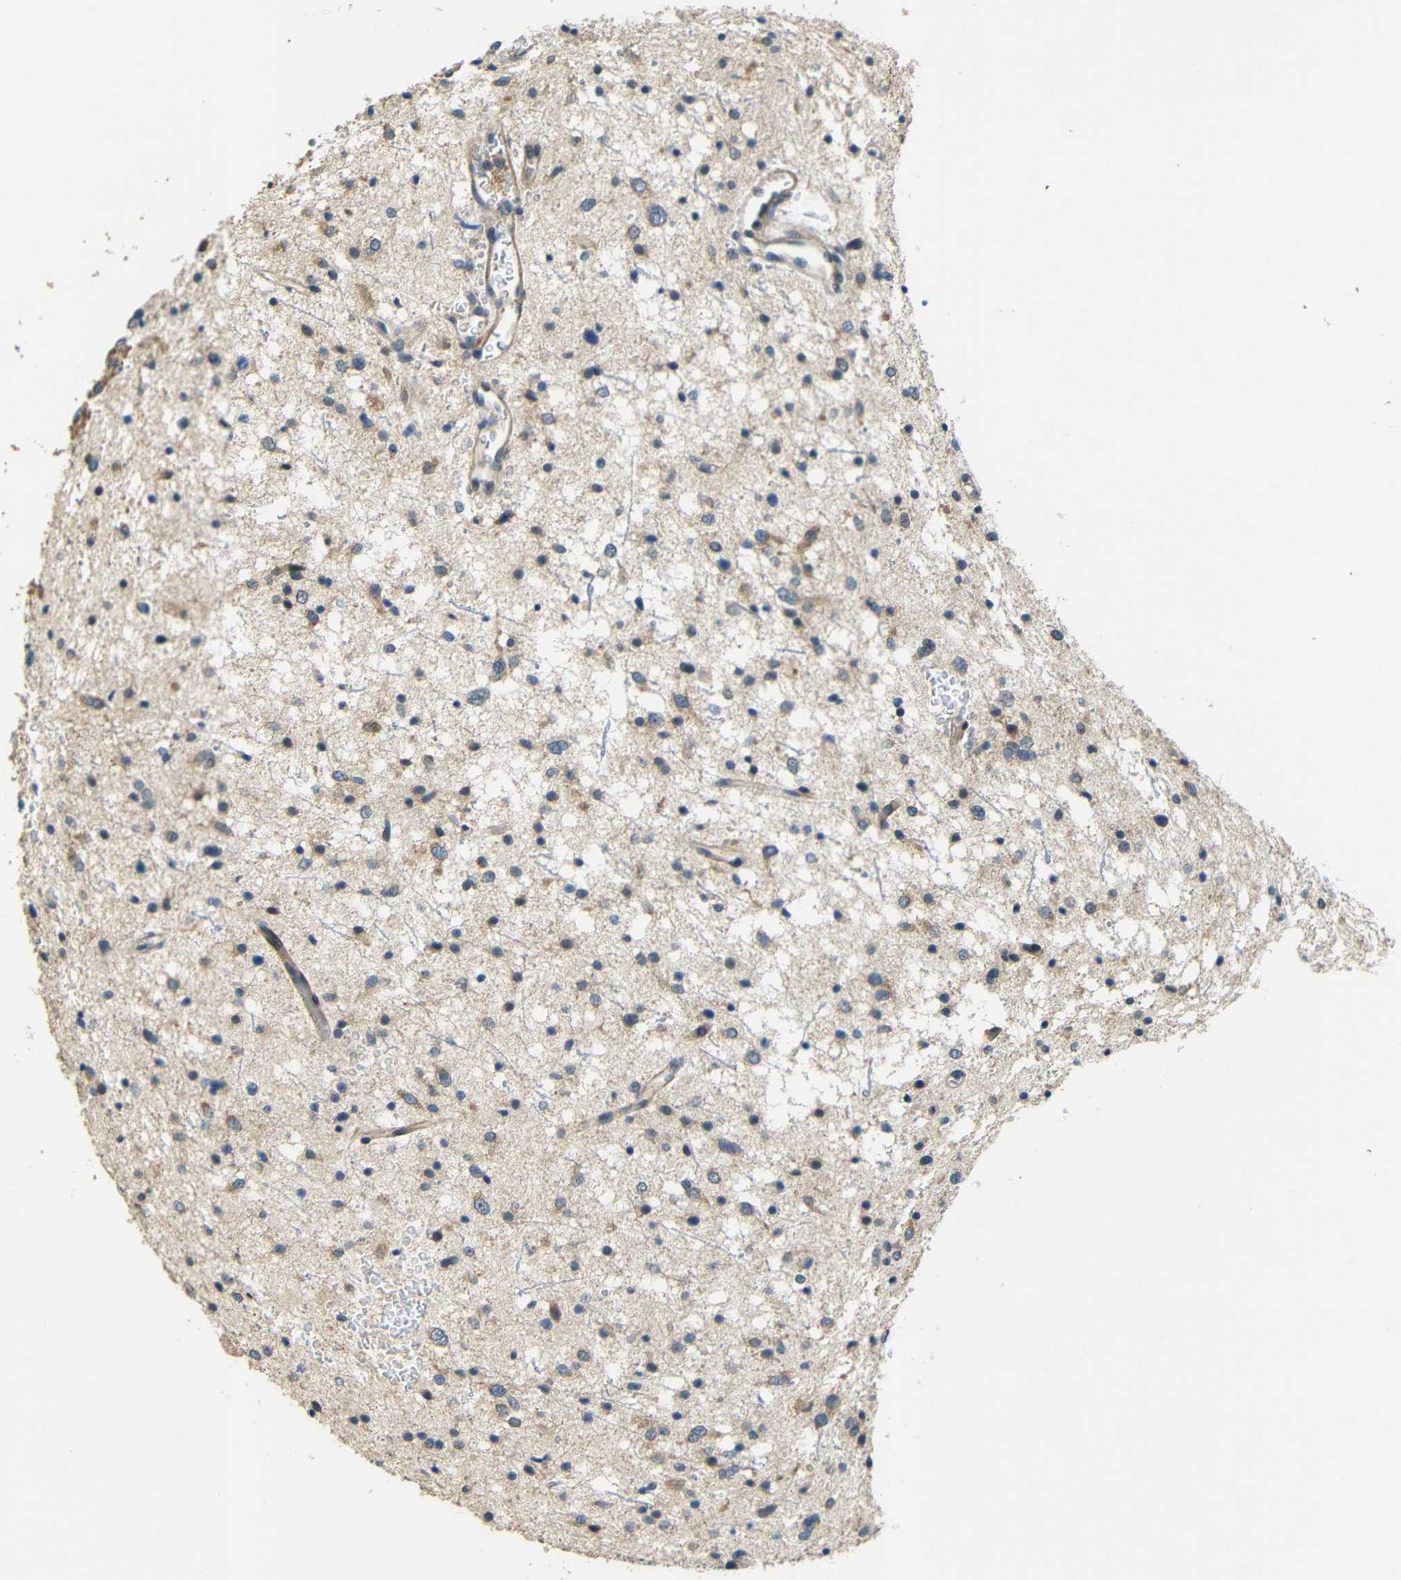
{"staining": {"intensity": "weak", "quantity": "25%-75%", "location": "cytoplasmic/membranous"}, "tissue": "glioma", "cell_type": "Tumor cells", "image_type": "cancer", "snomed": [{"axis": "morphology", "description": "Glioma, malignant, Low grade"}, {"axis": "topography", "description": "Brain"}], "caption": "DAB immunohistochemical staining of low-grade glioma (malignant) exhibits weak cytoplasmic/membranous protein positivity in about 25%-75% of tumor cells.", "gene": "FNDC3A", "patient": {"sex": "female", "age": 37}}